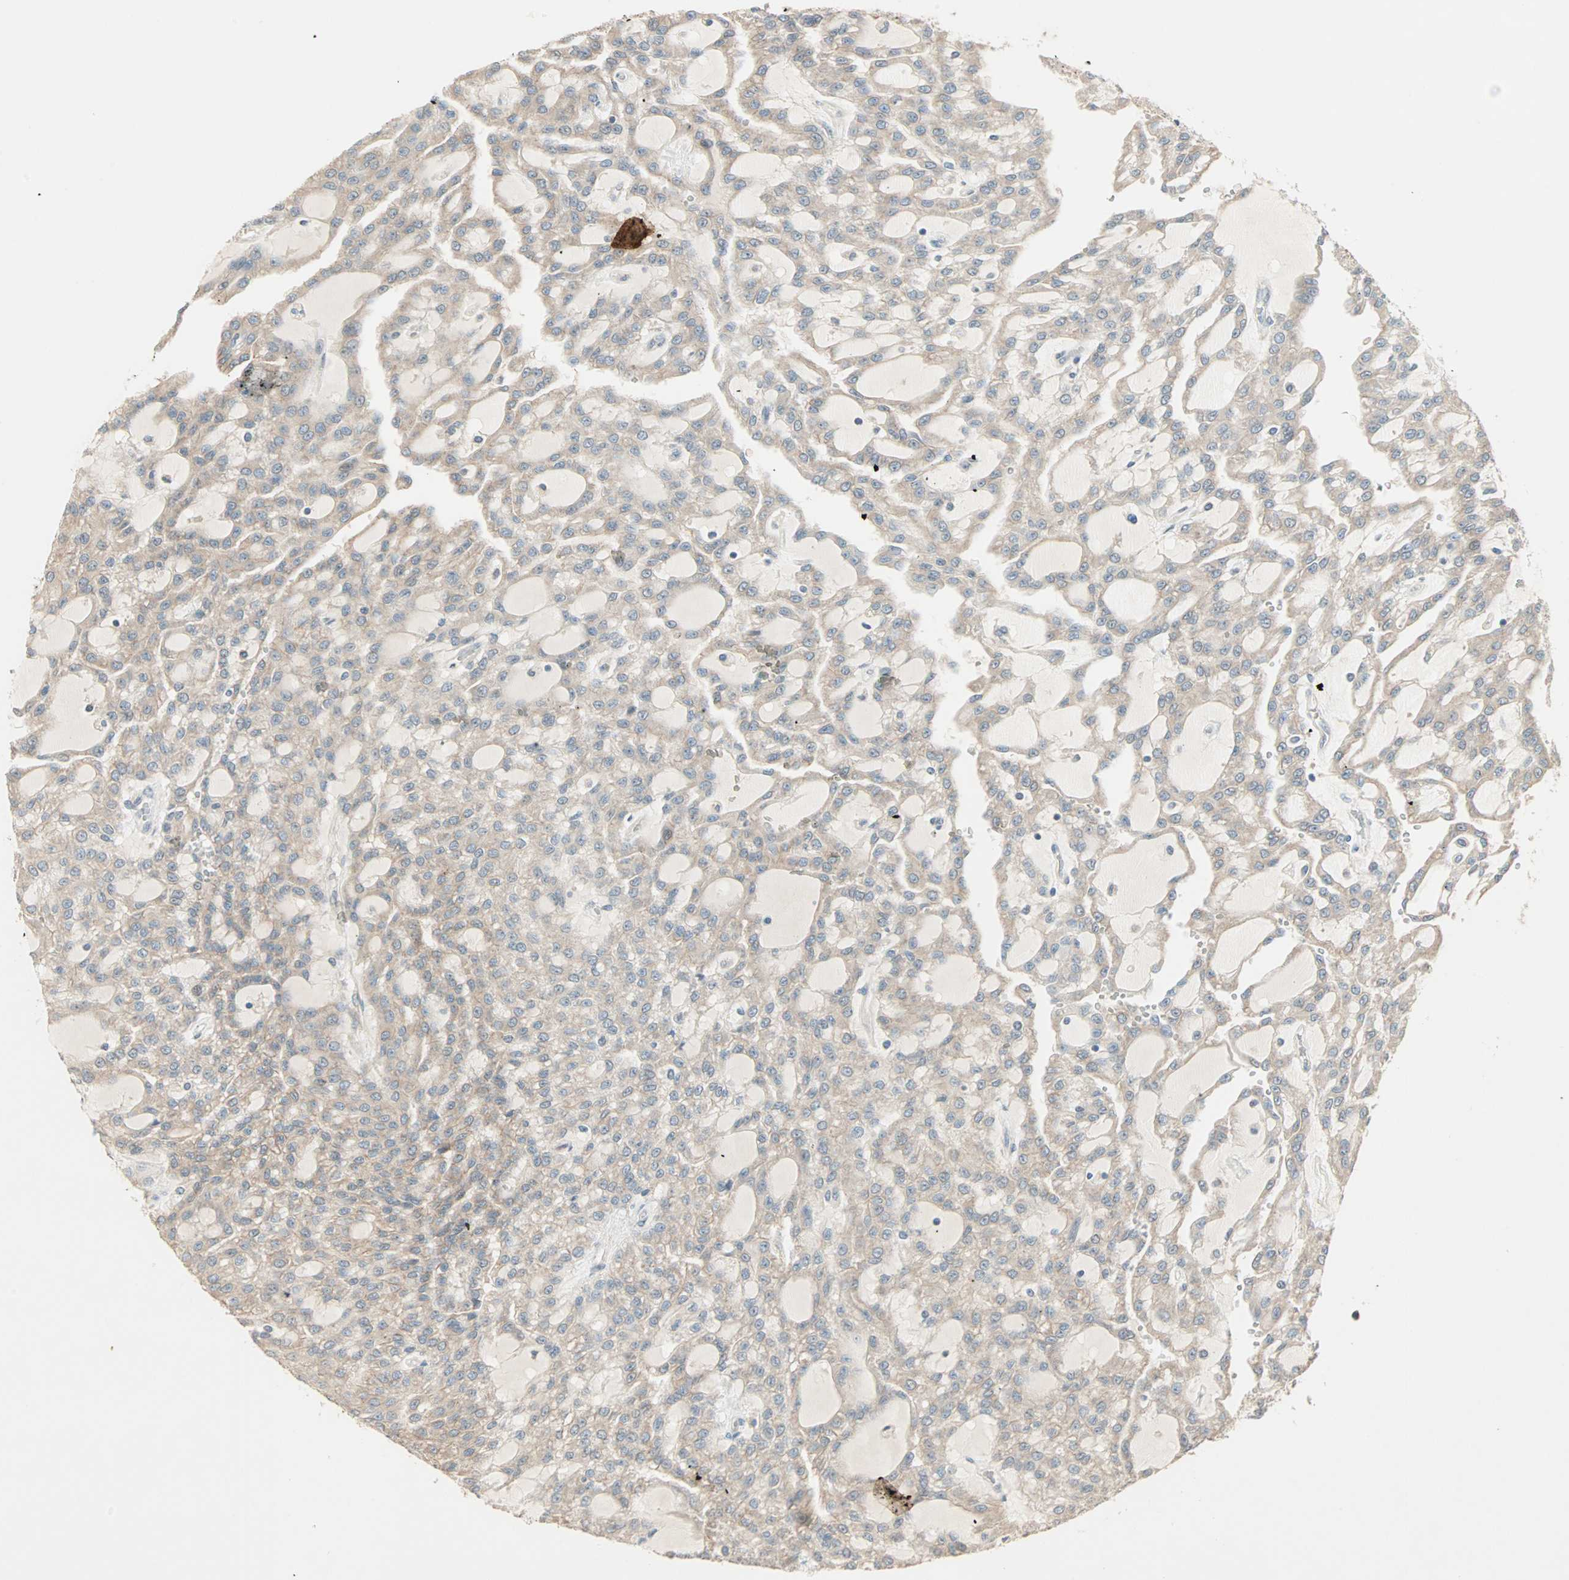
{"staining": {"intensity": "weak", "quantity": ">75%", "location": "cytoplasmic/membranous"}, "tissue": "renal cancer", "cell_type": "Tumor cells", "image_type": "cancer", "snomed": [{"axis": "morphology", "description": "Adenocarcinoma, NOS"}, {"axis": "topography", "description": "Kidney"}], "caption": "Immunohistochemical staining of human renal cancer (adenocarcinoma) demonstrates low levels of weak cytoplasmic/membranous protein staining in about >75% of tumor cells.", "gene": "TTF2", "patient": {"sex": "male", "age": 63}}